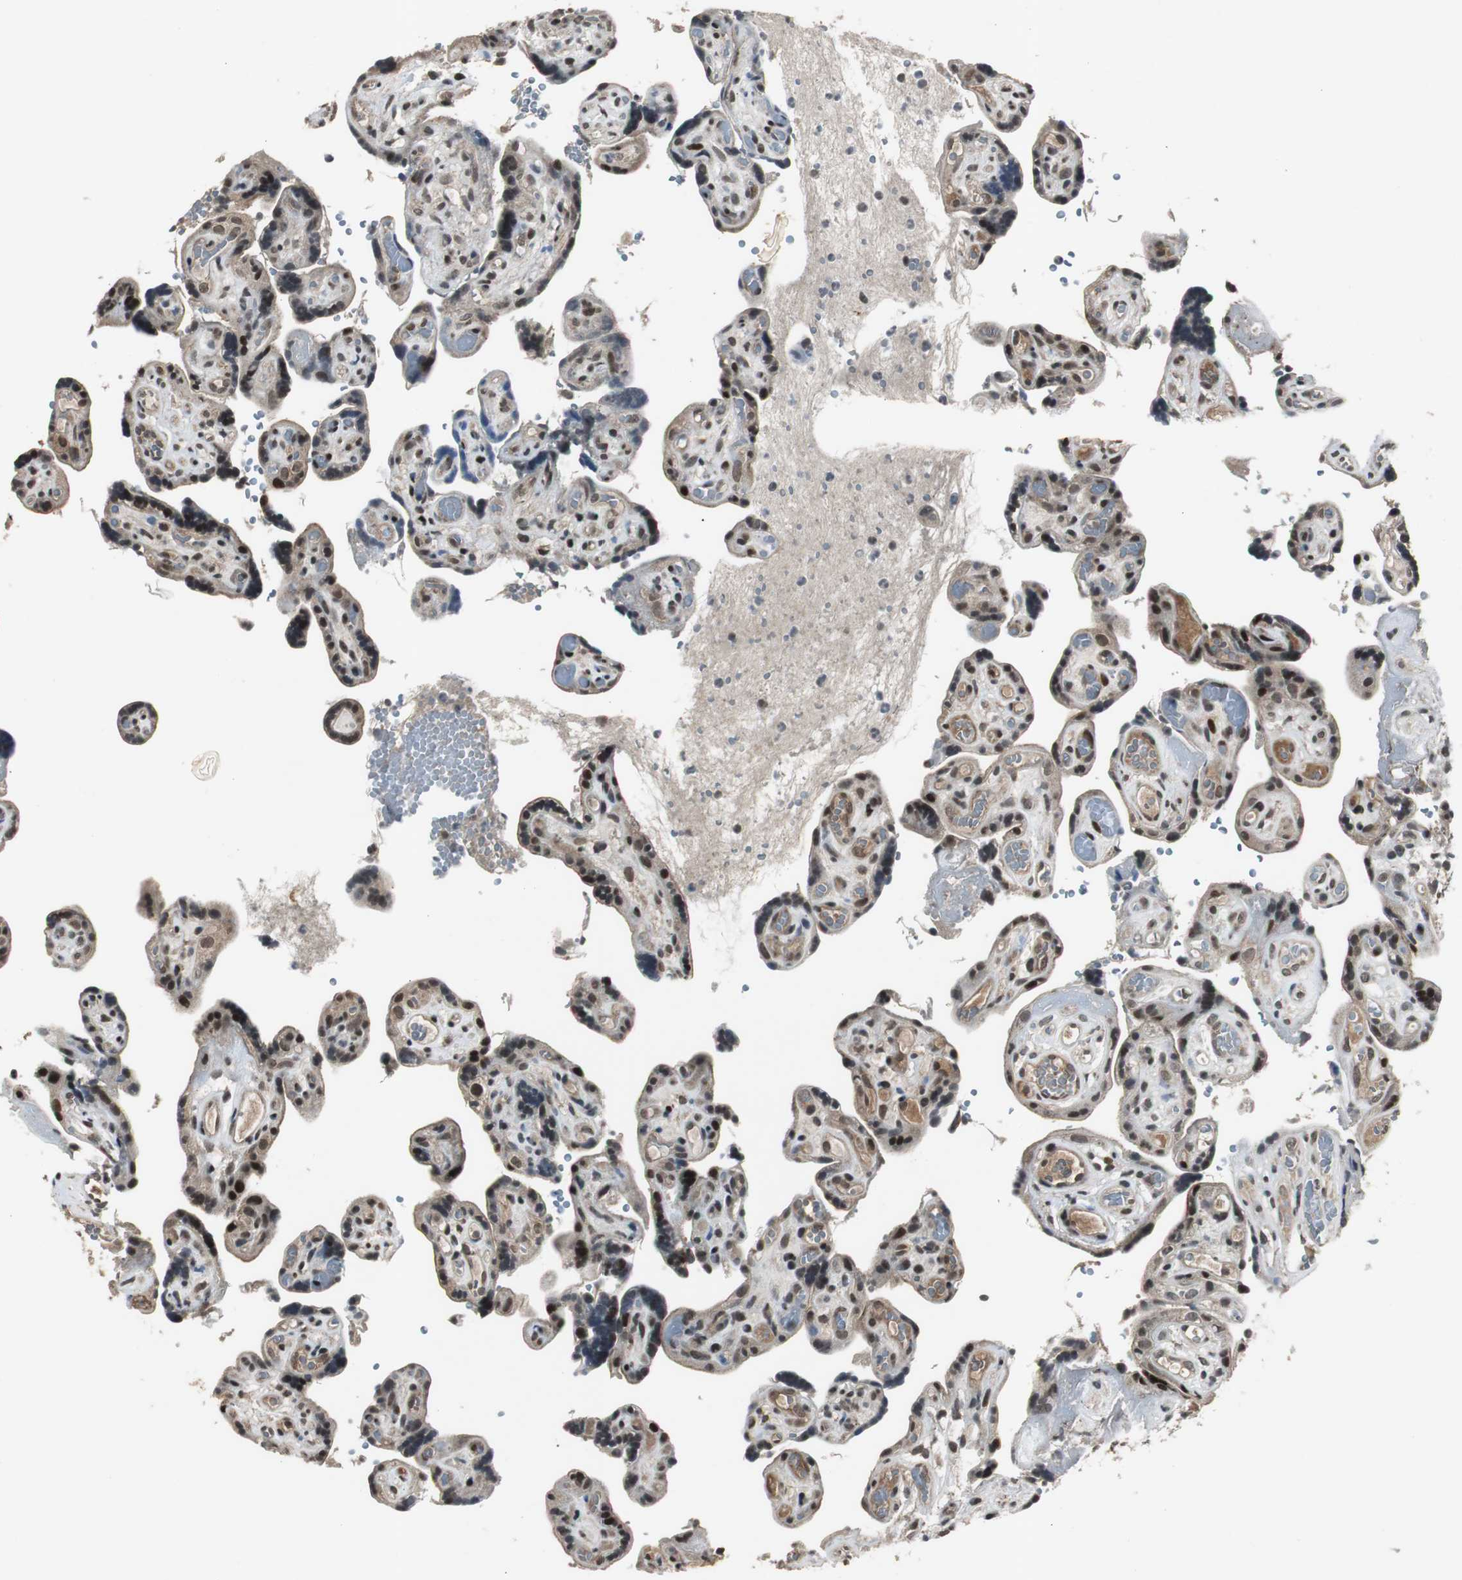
{"staining": {"intensity": "moderate", "quantity": ">75%", "location": "nuclear"}, "tissue": "placenta", "cell_type": "Decidual cells", "image_type": "normal", "snomed": [{"axis": "morphology", "description": "Normal tissue, NOS"}, {"axis": "topography", "description": "Placenta"}], "caption": "Placenta stained with DAB immunohistochemistry shows medium levels of moderate nuclear staining in approximately >75% of decidual cells.", "gene": "BOLA1", "patient": {"sex": "female", "age": 30}}